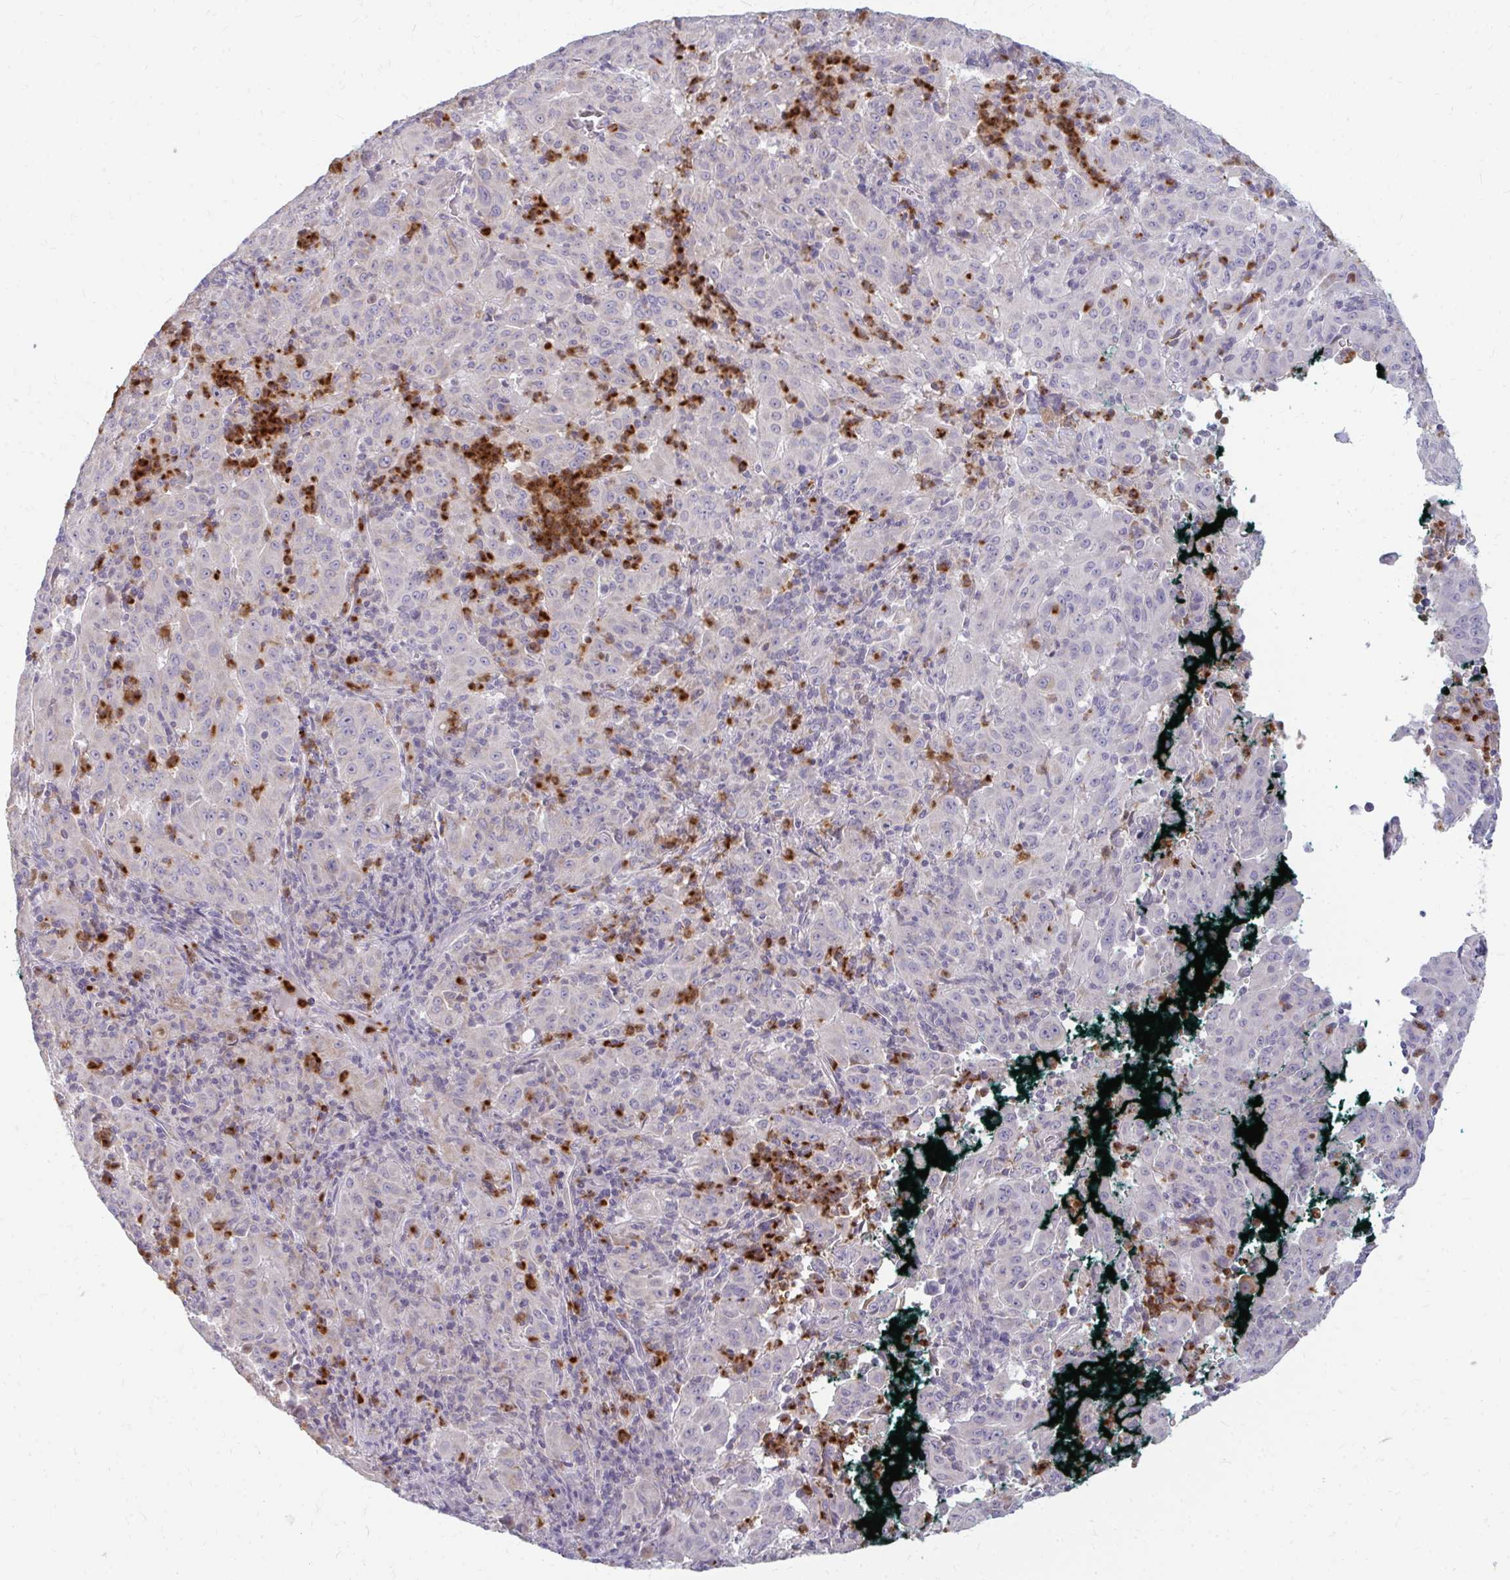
{"staining": {"intensity": "negative", "quantity": "none", "location": "none"}, "tissue": "pancreatic cancer", "cell_type": "Tumor cells", "image_type": "cancer", "snomed": [{"axis": "morphology", "description": "Adenocarcinoma, NOS"}, {"axis": "topography", "description": "Pancreas"}], "caption": "DAB immunohistochemical staining of human pancreatic cancer shows no significant expression in tumor cells.", "gene": "RAB33A", "patient": {"sex": "male", "age": 63}}